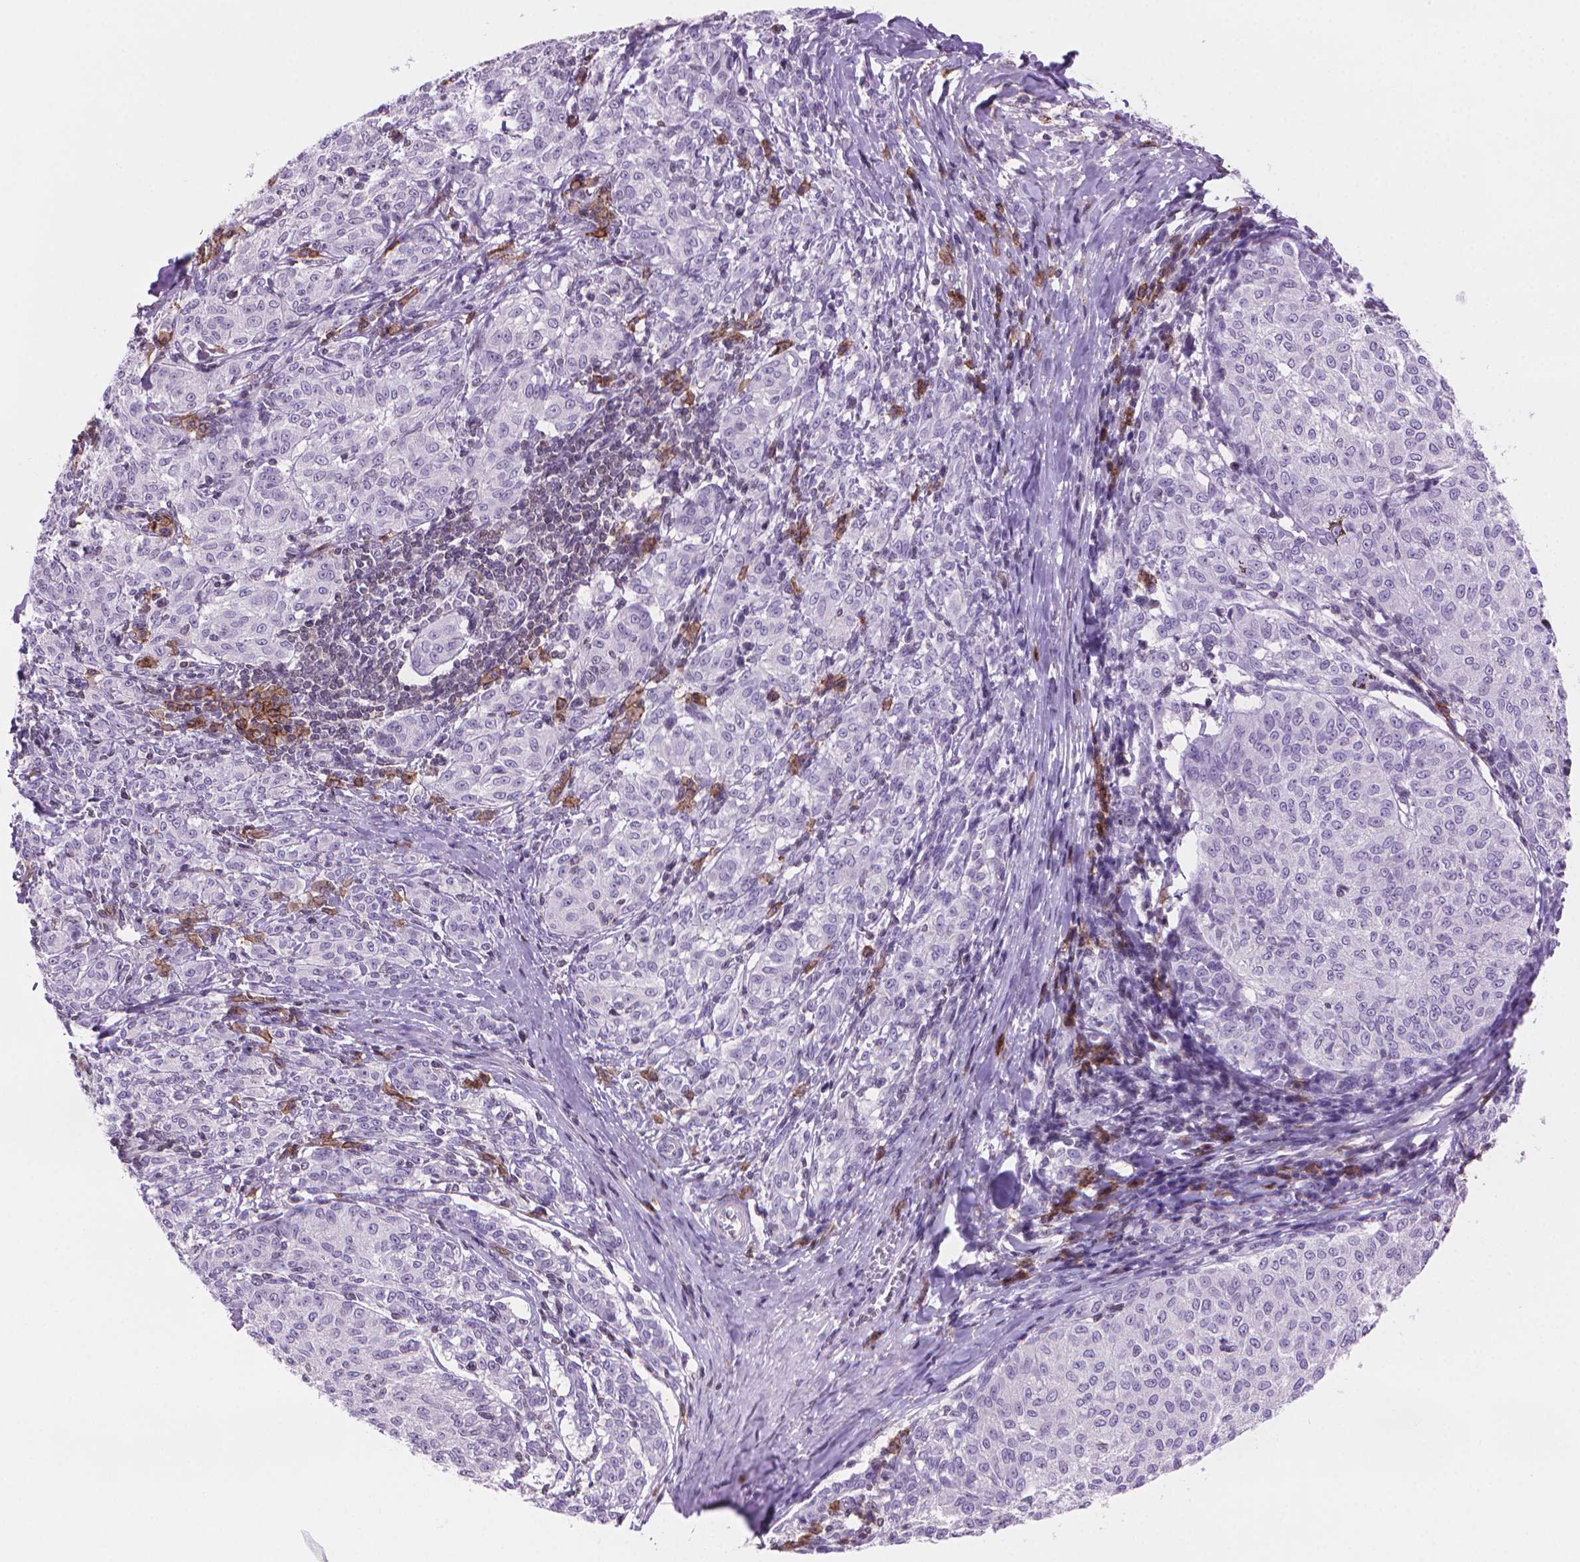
{"staining": {"intensity": "negative", "quantity": "none", "location": "none"}, "tissue": "melanoma", "cell_type": "Tumor cells", "image_type": "cancer", "snomed": [{"axis": "morphology", "description": "Malignant melanoma, NOS"}, {"axis": "topography", "description": "Skin"}], "caption": "The image shows no significant positivity in tumor cells of melanoma. The staining was performed using DAB to visualize the protein expression in brown, while the nuclei were stained in blue with hematoxylin (Magnification: 20x).", "gene": "TMEM184A", "patient": {"sex": "female", "age": 72}}